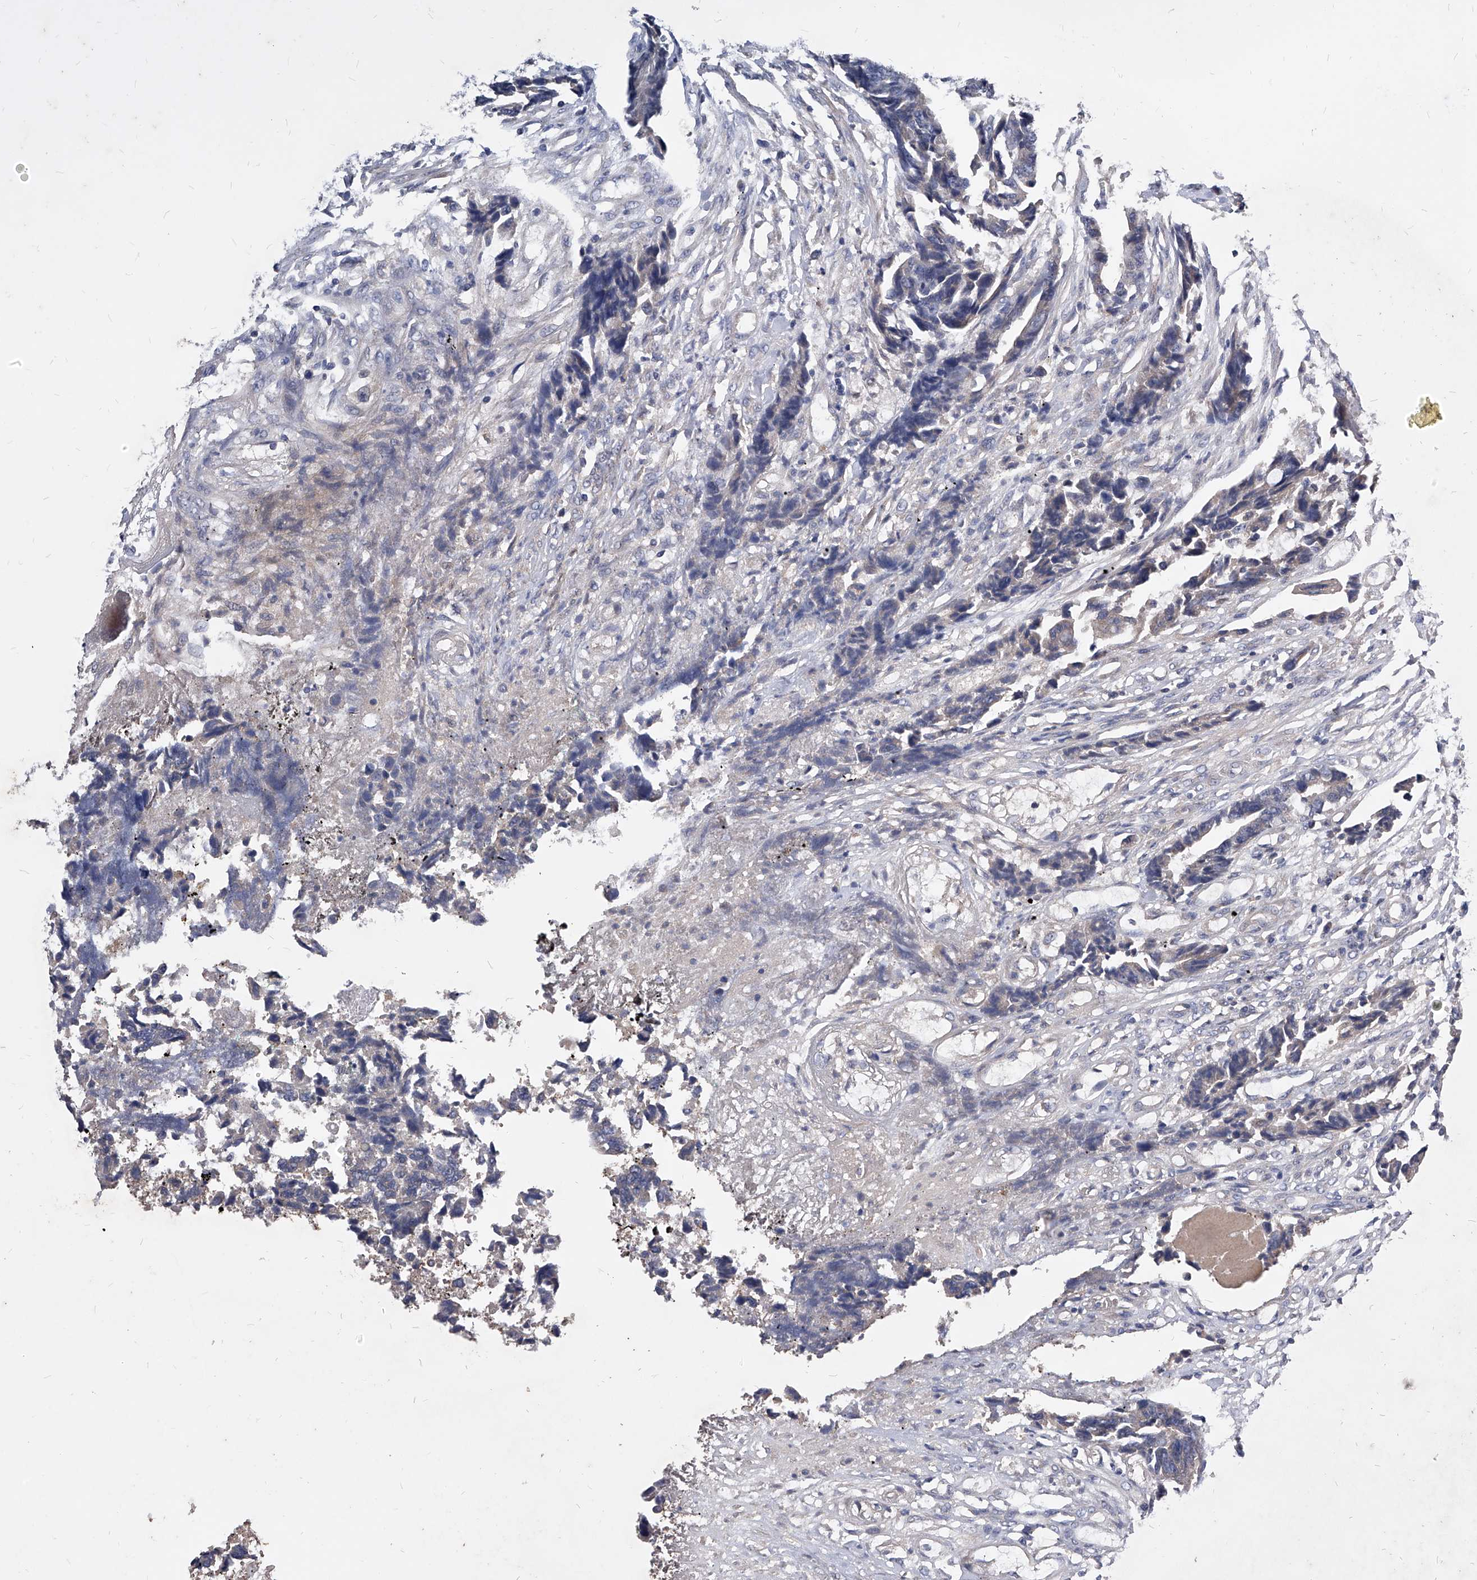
{"staining": {"intensity": "negative", "quantity": "none", "location": "none"}, "tissue": "colorectal cancer", "cell_type": "Tumor cells", "image_type": "cancer", "snomed": [{"axis": "morphology", "description": "Adenocarcinoma, NOS"}, {"axis": "topography", "description": "Rectum"}], "caption": "Human adenocarcinoma (colorectal) stained for a protein using immunohistochemistry displays no expression in tumor cells.", "gene": "ARL4C", "patient": {"sex": "male", "age": 84}}